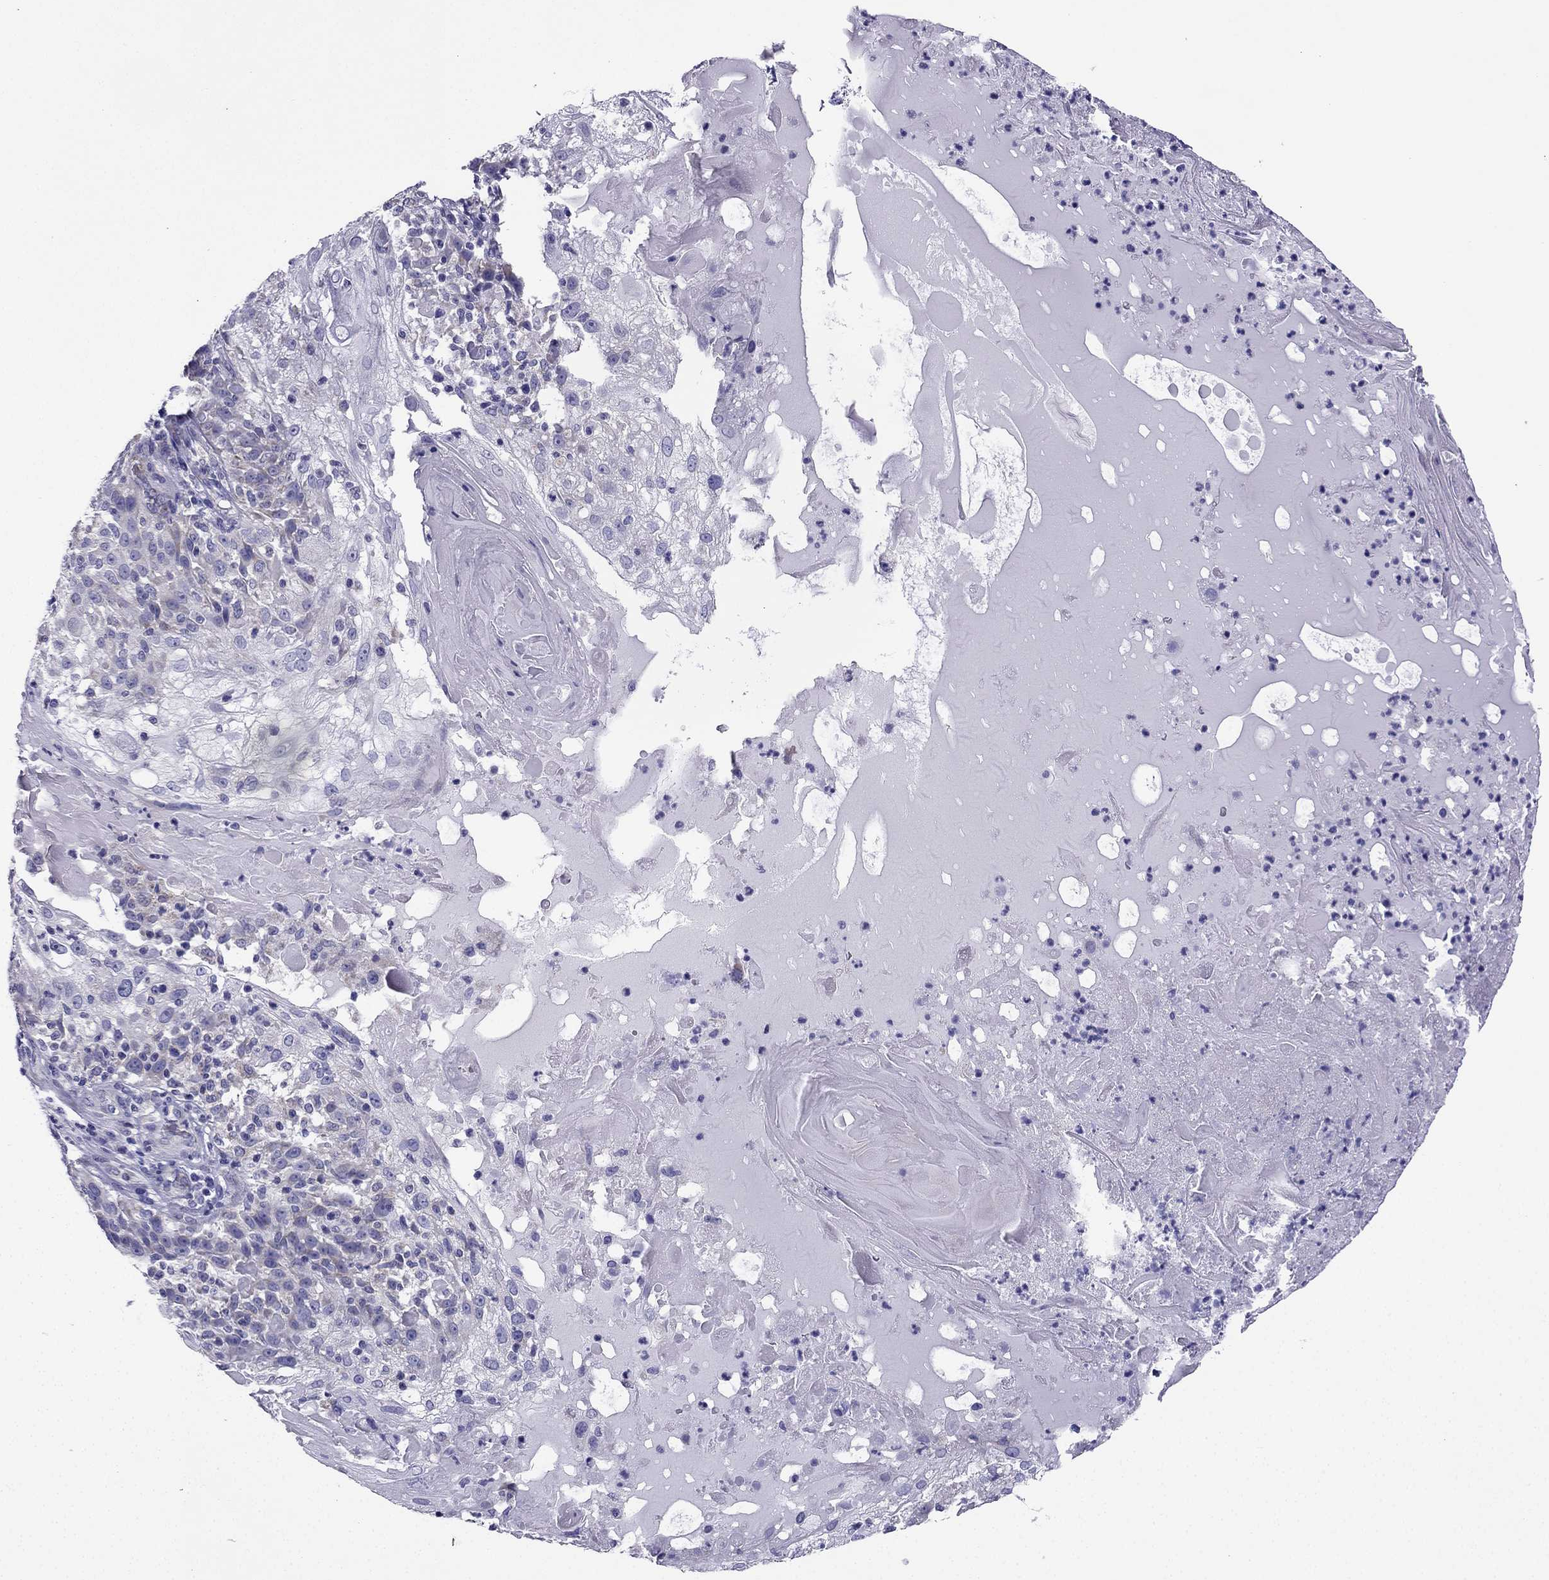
{"staining": {"intensity": "negative", "quantity": "none", "location": "none"}, "tissue": "skin cancer", "cell_type": "Tumor cells", "image_type": "cancer", "snomed": [{"axis": "morphology", "description": "Normal tissue, NOS"}, {"axis": "morphology", "description": "Squamous cell carcinoma, NOS"}, {"axis": "topography", "description": "Skin"}], "caption": "This is a photomicrograph of IHC staining of skin cancer (squamous cell carcinoma), which shows no positivity in tumor cells.", "gene": "KIF5A", "patient": {"sex": "female", "age": 83}}